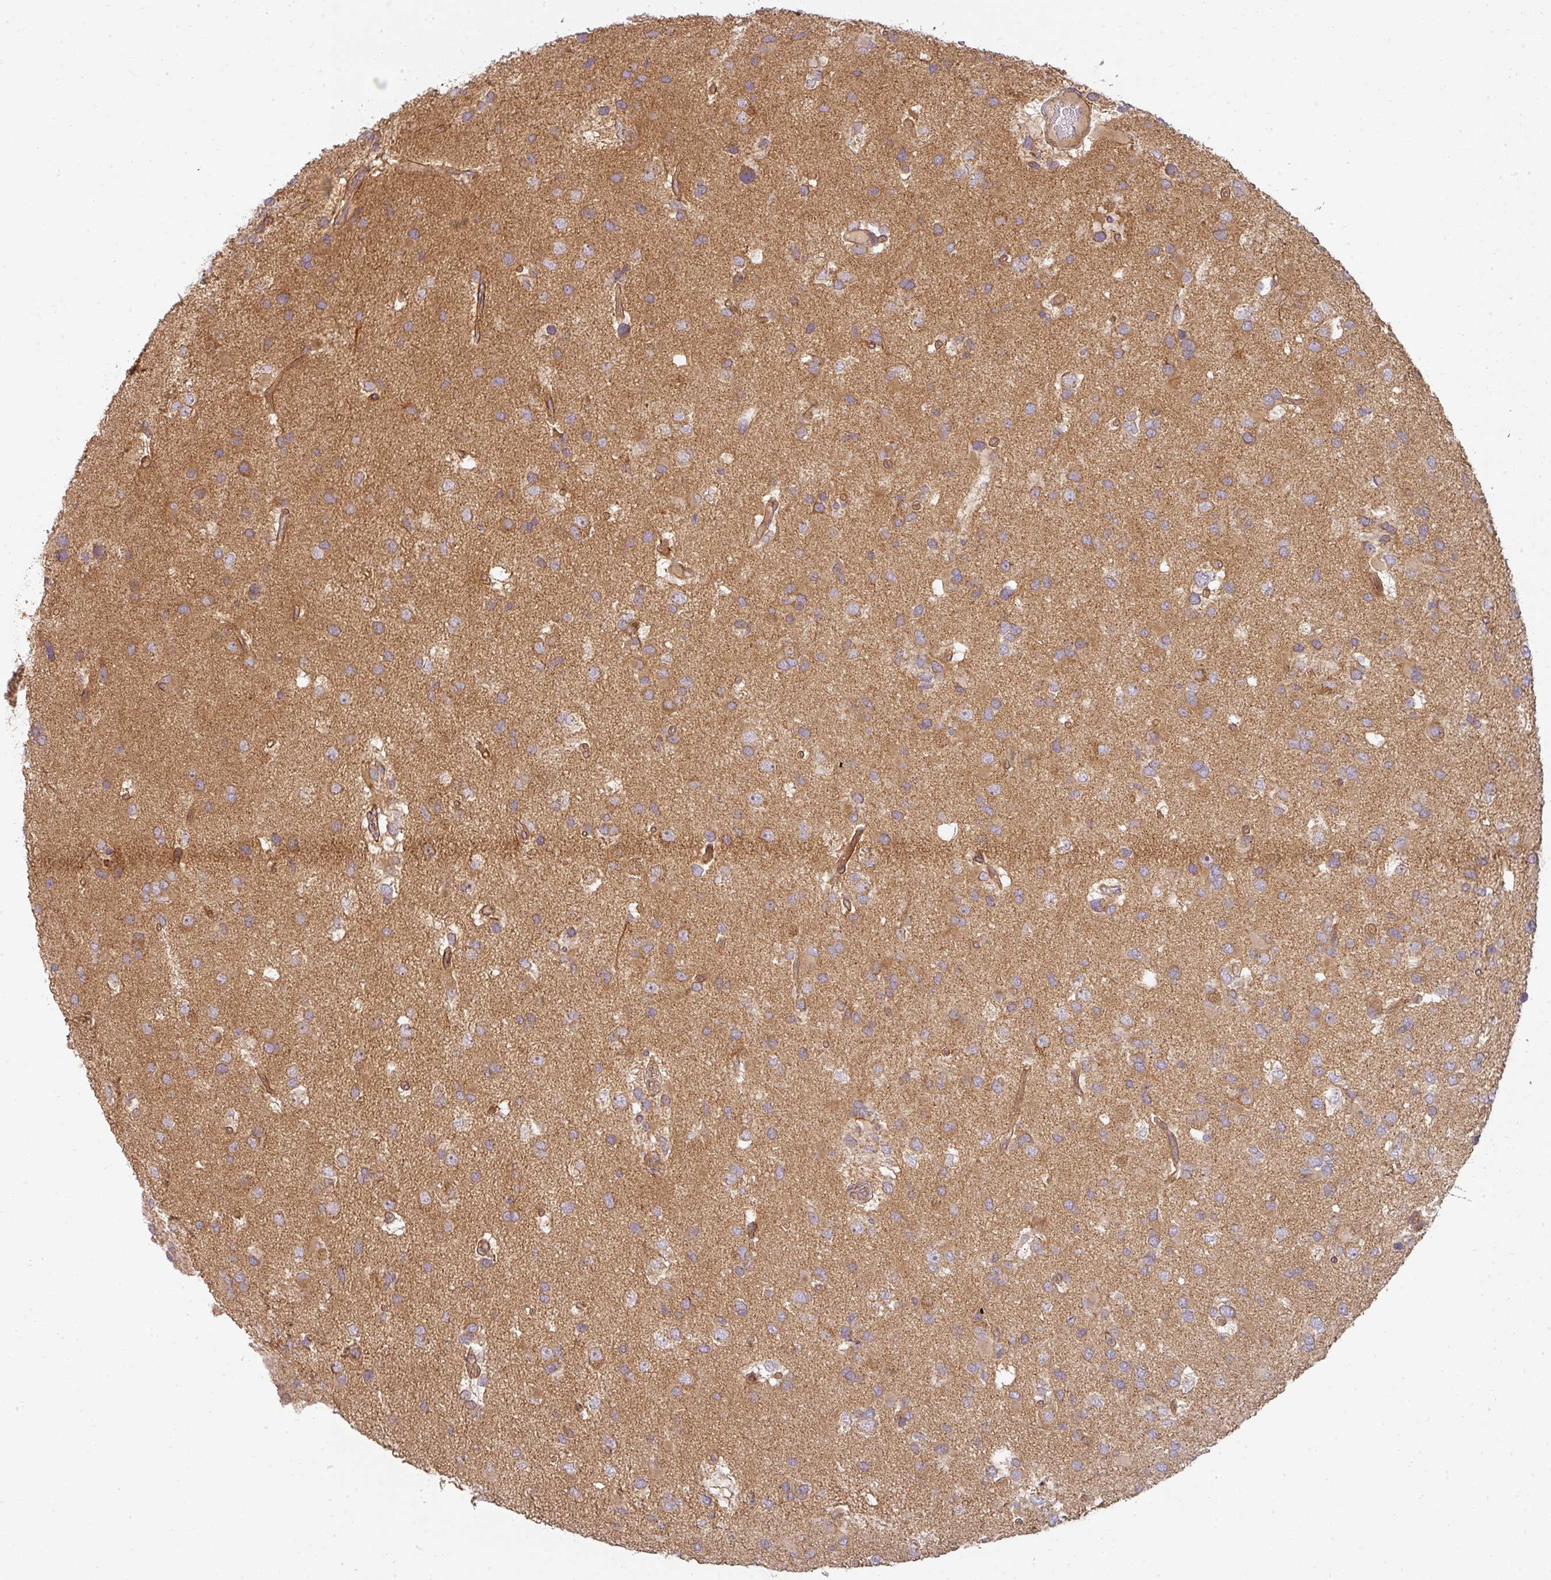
{"staining": {"intensity": "moderate", "quantity": ">75%", "location": "cytoplasmic/membranous"}, "tissue": "glioma", "cell_type": "Tumor cells", "image_type": "cancer", "snomed": [{"axis": "morphology", "description": "Glioma, malignant, High grade"}, {"axis": "topography", "description": "Brain"}], "caption": "Protein expression analysis of glioma shows moderate cytoplasmic/membranous positivity in about >75% of tumor cells. The staining is performed using DAB (3,3'-diaminobenzidine) brown chromogen to label protein expression. The nuclei are counter-stained blue using hematoxylin.", "gene": "CNOT1", "patient": {"sex": "male", "age": 53}}